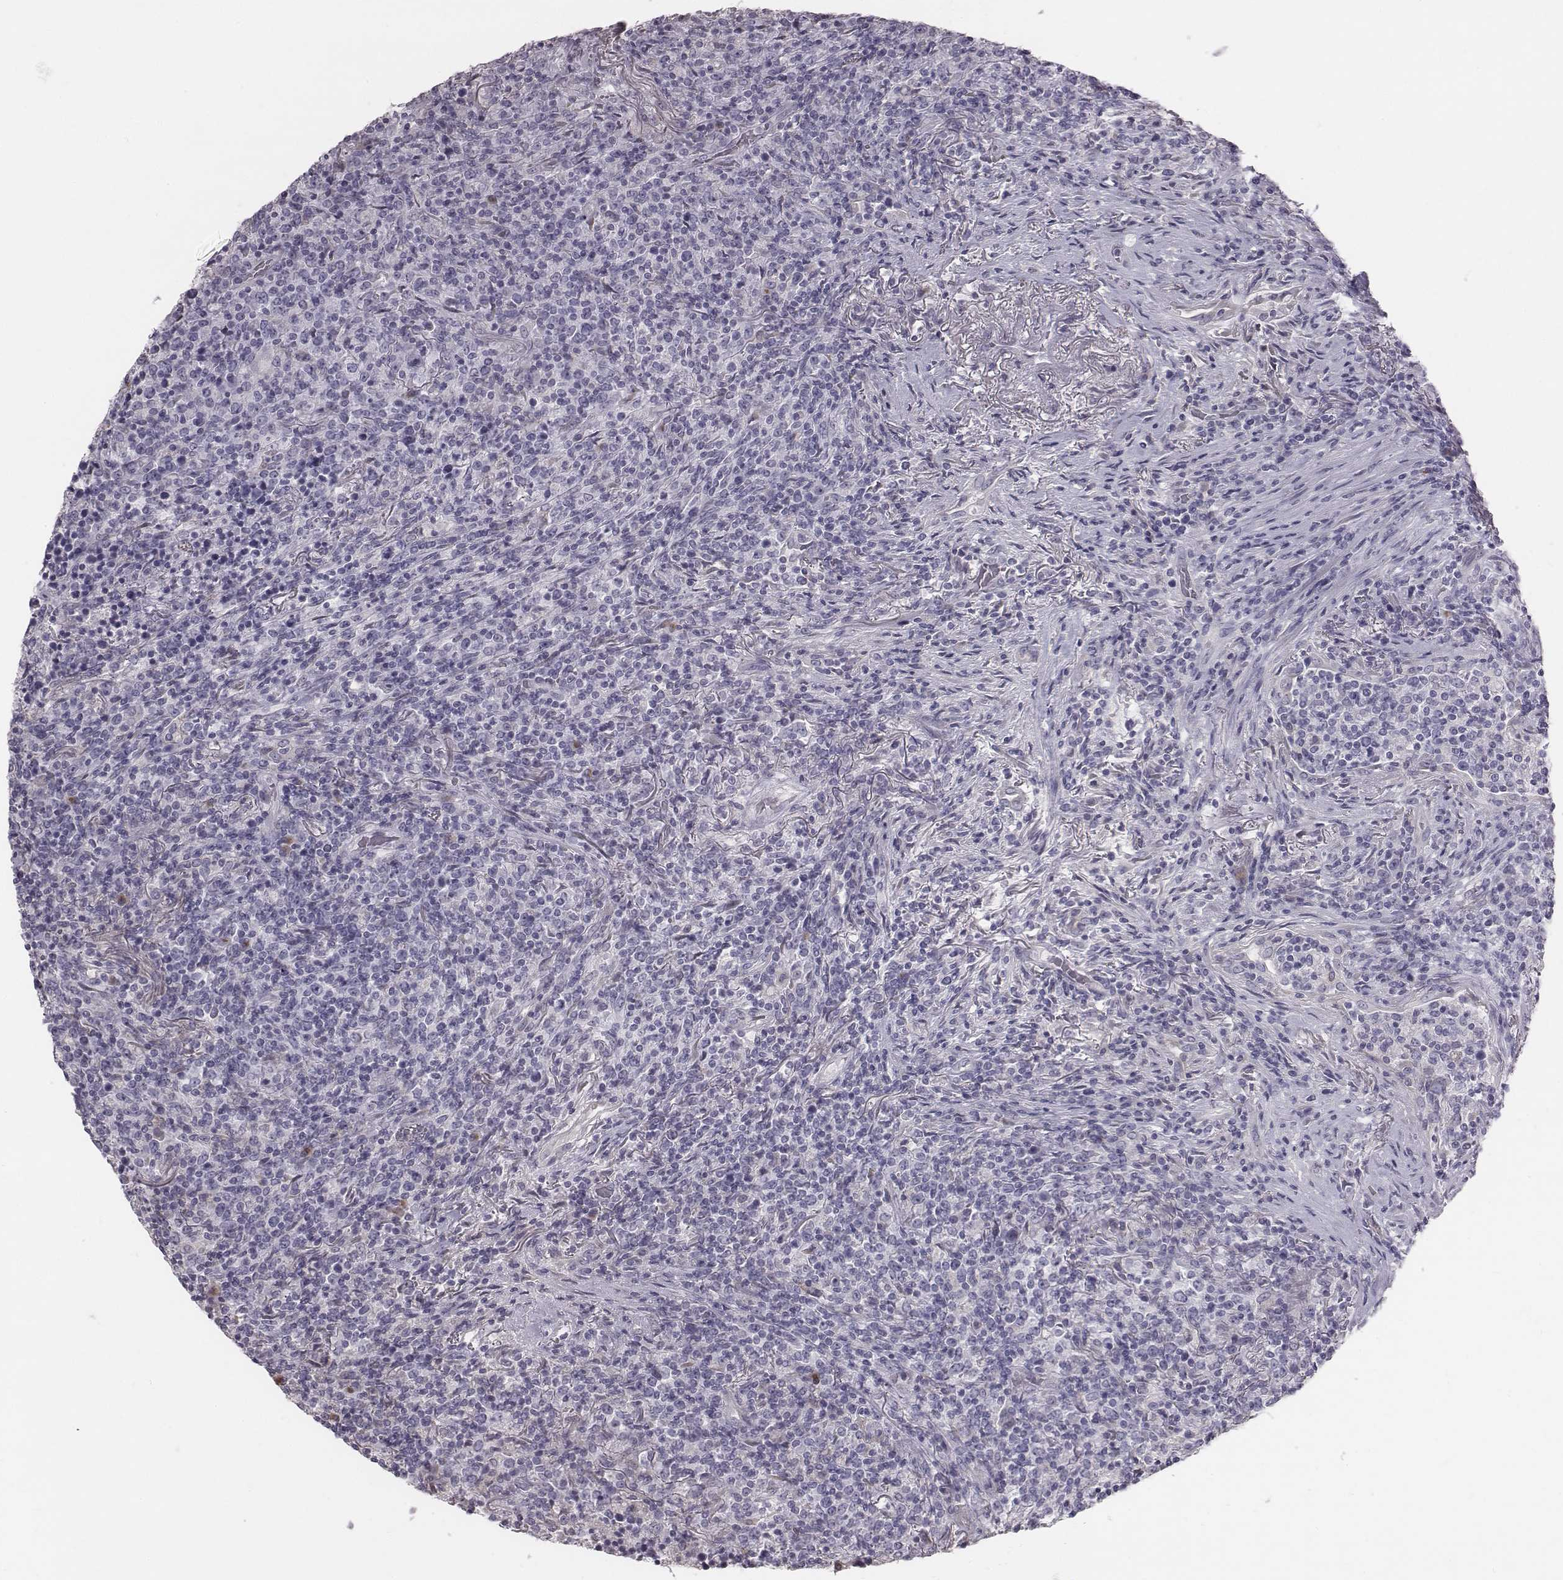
{"staining": {"intensity": "negative", "quantity": "none", "location": "none"}, "tissue": "lymphoma", "cell_type": "Tumor cells", "image_type": "cancer", "snomed": [{"axis": "morphology", "description": "Malignant lymphoma, non-Hodgkin's type, High grade"}, {"axis": "topography", "description": "Lung"}], "caption": "This photomicrograph is of lymphoma stained with IHC to label a protein in brown with the nuclei are counter-stained blue. There is no expression in tumor cells.", "gene": "C6orf58", "patient": {"sex": "male", "age": 79}}